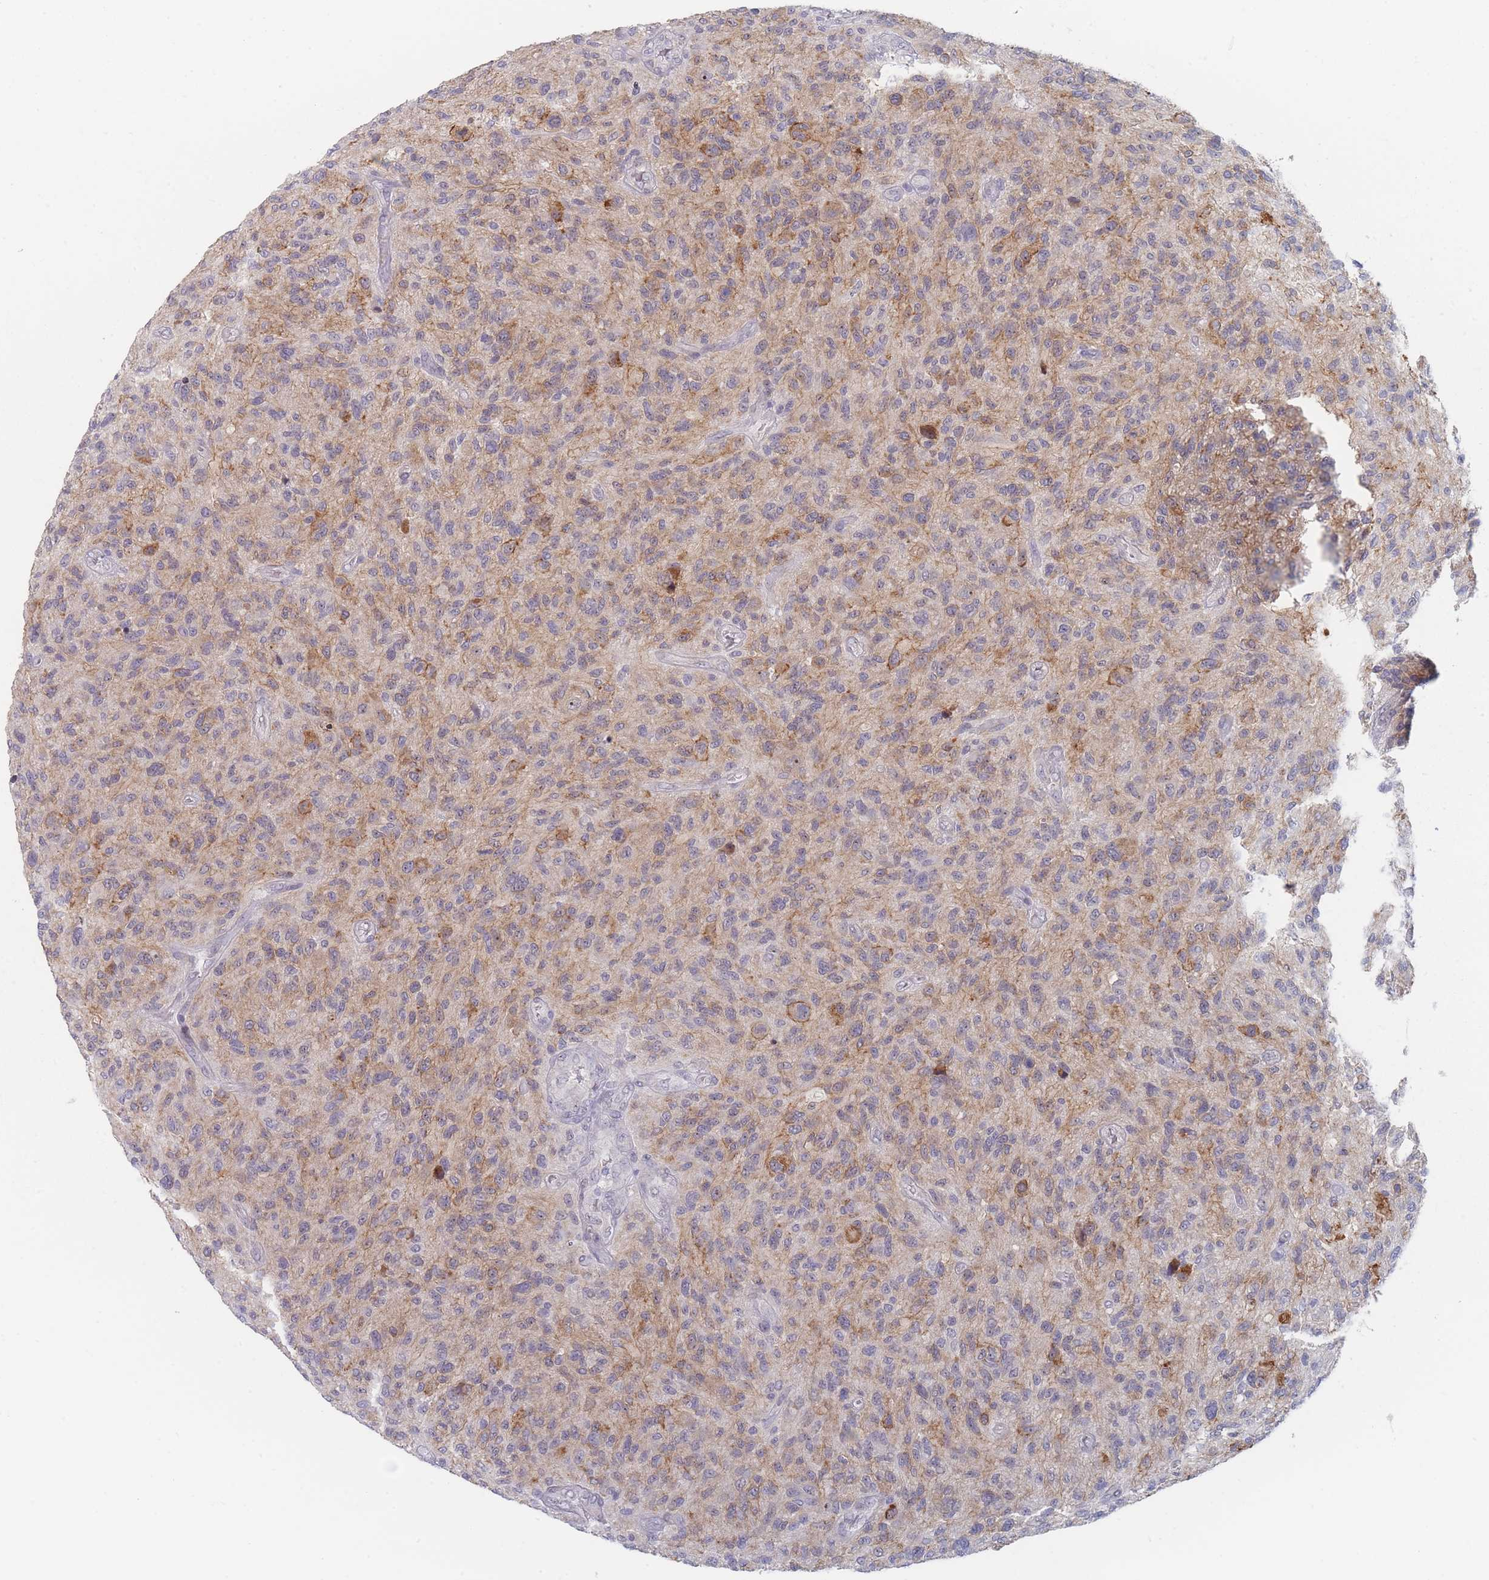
{"staining": {"intensity": "moderate", "quantity": "<25%", "location": "cytoplasmic/membranous"}, "tissue": "glioma", "cell_type": "Tumor cells", "image_type": "cancer", "snomed": [{"axis": "morphology", "description": "Glioma, malignant, High grade"}, {"axis": "topography", "description": "Brain"}], "caption": "Glioma stained with DAB immunohistochemistry shows low levels of moderate cytoplasmic/membranous positivity in approximately <25% of tumor cells.", "gene": "RNF8", "patient": {"sex": "male", "age": 47}}